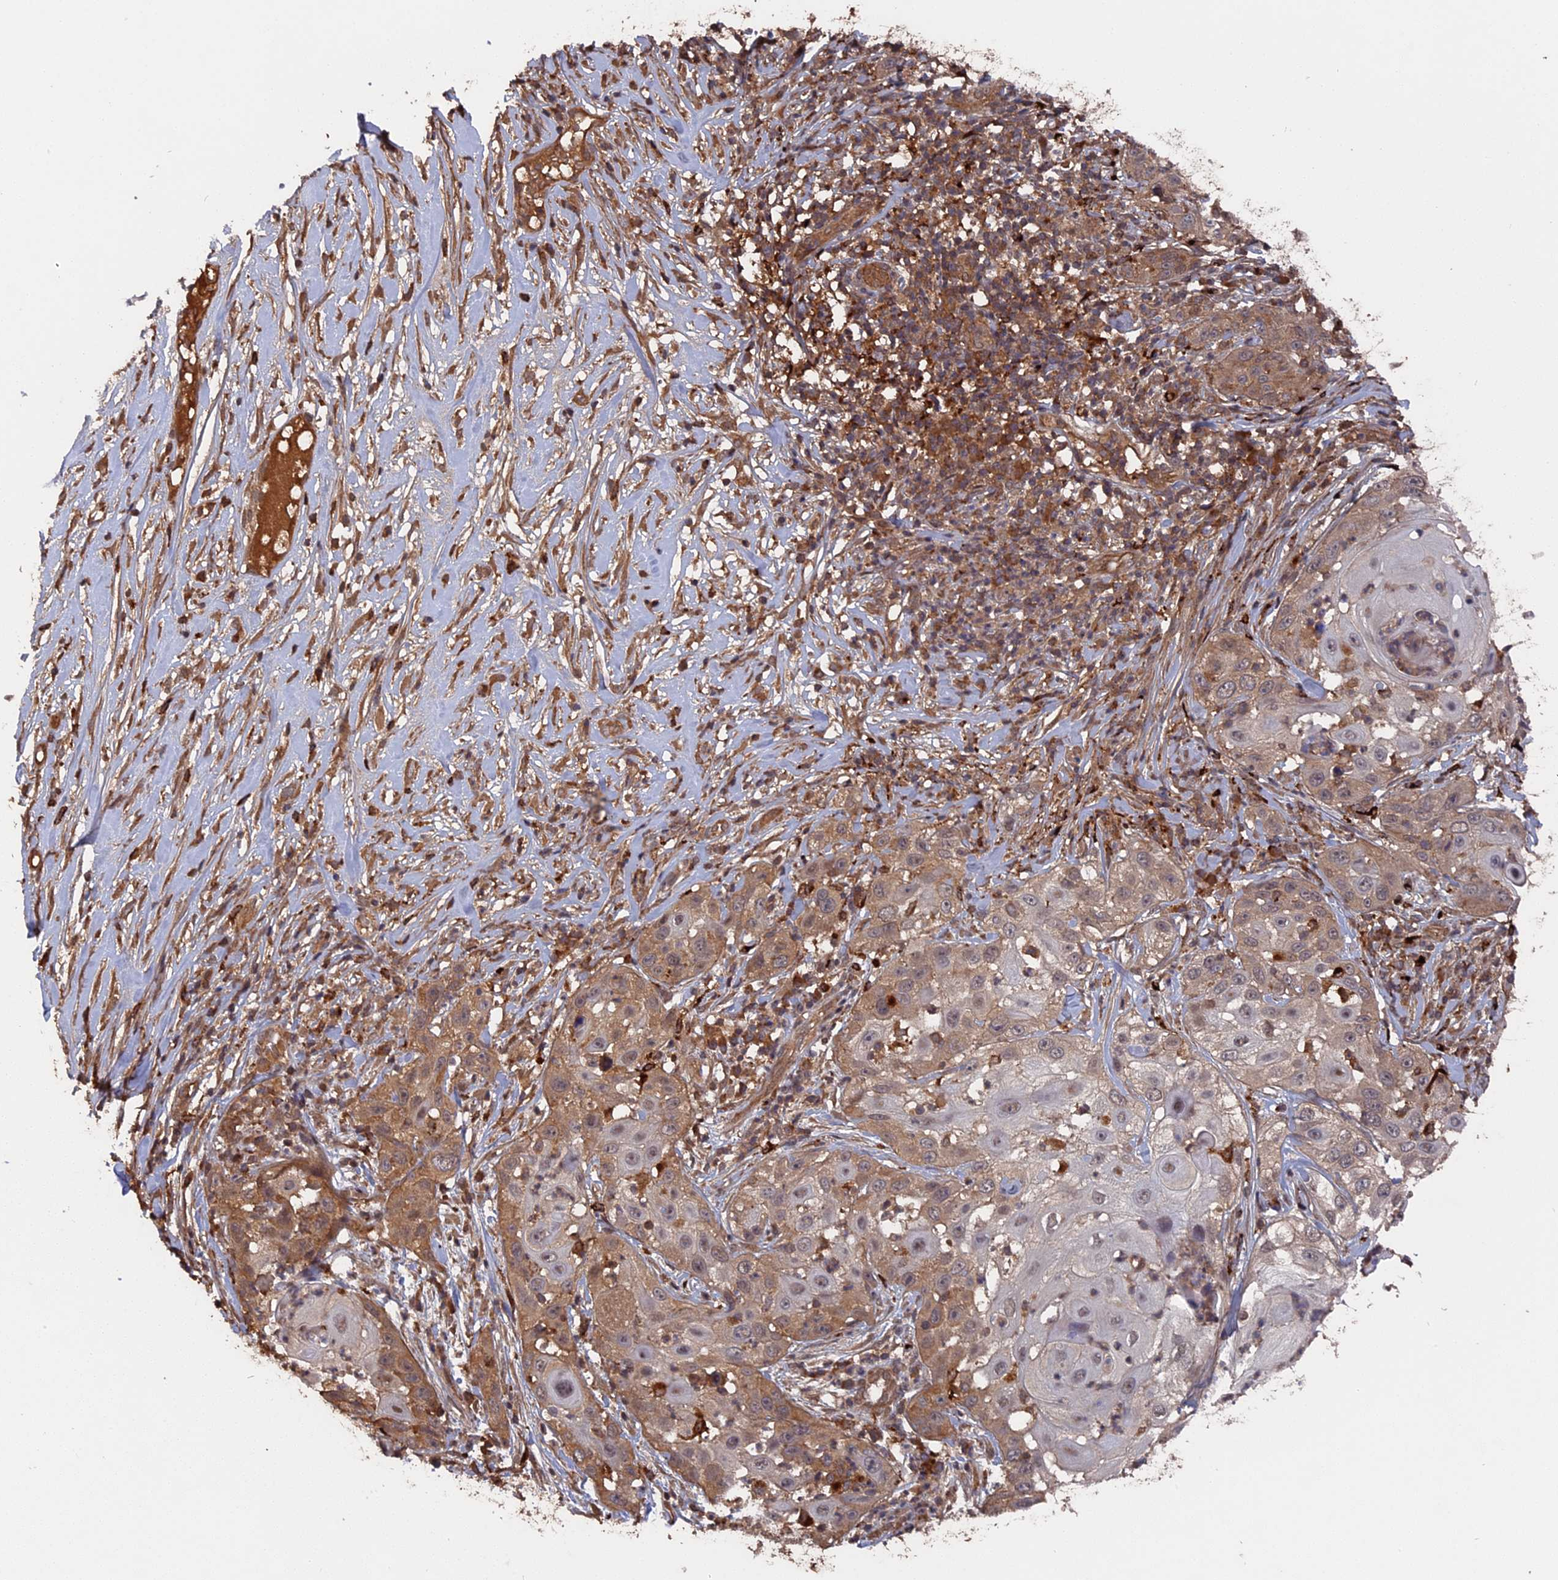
{"staining": {"intensity": "moderate", "quantity": "25%-75%", "location": "cytoplasmic/membranous,nuclear"}, "tissue": "skin cancer", "cell_type": "Tumor cells", "image_type": "cancer", "snomed": [{"axis": "morphology", "description": "Squamous cell carcinoma, NOS"}, {"axis": "topography", "description": "Skin"}], "caption": "A brown stain labels moderate cytoplasmic/membranous and nuclear positivity of a protein in skin cancer (squamous cell carcinoma) tumor cells. The protein of interest is stained brown, and the nuclei are stained in blue (DAB (3,3'-diaminobenzidine) IHC with brightfield microscopy, high magnification).", "gene": "TELO2", "patient": {"sex": "female", "age": 44}}